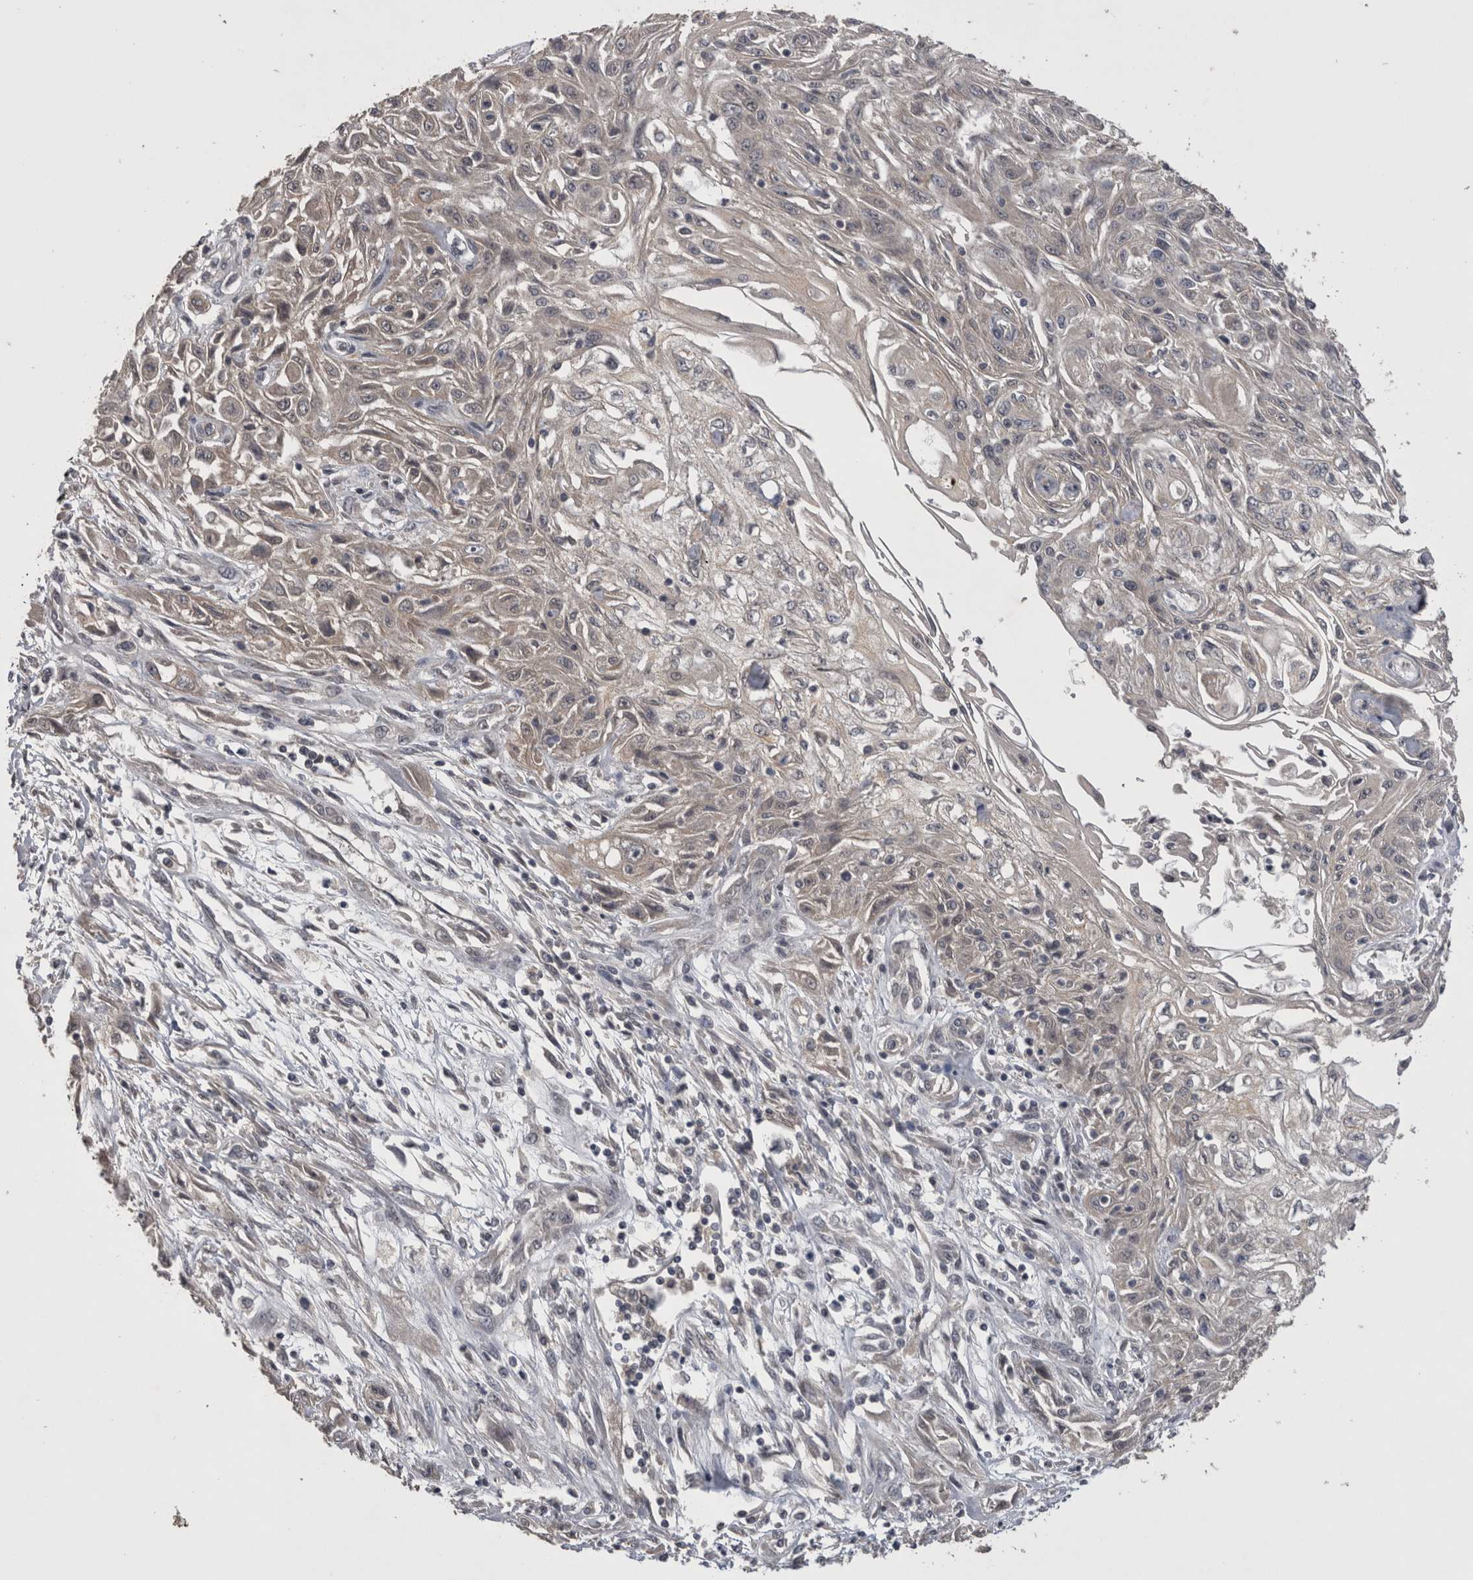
{"staining": {"intensity": "weak", "quantity": "<25%", "location": "cytoplasmic/membranous"}, "tissue": "skin cancer", "cell_type": "Tumor cells", "image_type": "cancer", "snomed": [{"axis": "morphology", "description": "Squamous cell carcinoma, NOS"}, {"axis": "morphology", "description": "Squamous cell carcinoma, metastatic, NOS"}, {"axis": "topography", "description": "Skin"}, {"axis": "topography", "description": "Lymph node"}], "caption": "Tumor cells show no significant protein positivity in squamous cell carcinoma (skin).", "gene": "ZNF114", "patient": {"sex": "male", "age": 75}}